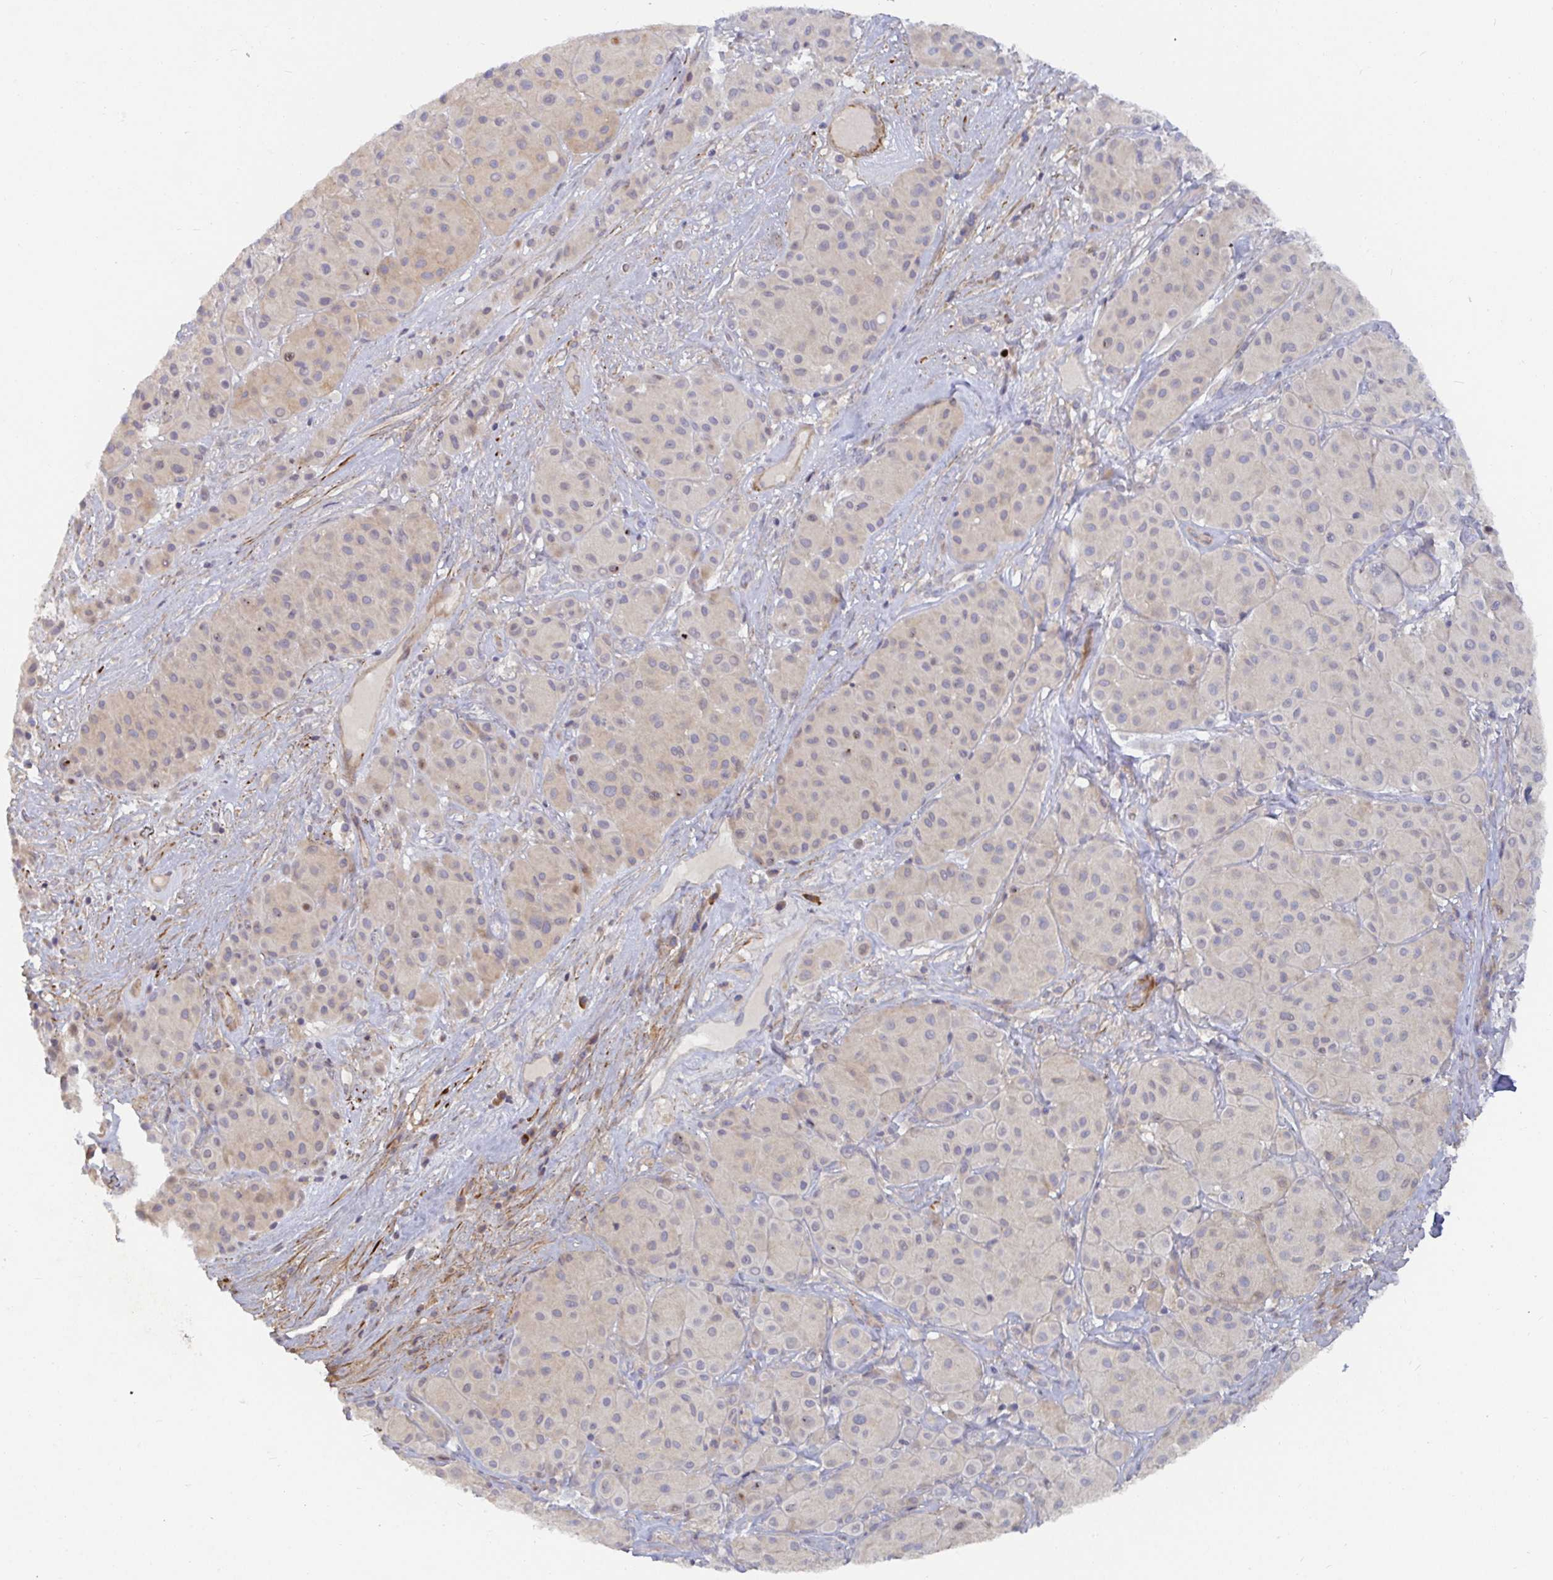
{"staining": {"intensity": "weak", "quantity": "<25%", "location": "cytoplasmic/membranous"}, "tissue": "melanoma", "cell_type": "Tumor cells", "image_type": "cancer", "snomed": [{"axis": "morphology", "description": "Malignant melanoma, Metastatic site"}, {"axis": "topography", "description": "Smooth muscle"}], "caption": "There is no significant expression in tumor cells of malignant melanoma (metastatic site). (Brightfield microscopy of DAB (3,3'-diaminobenzidine) IHC at high magnification).", "gene": "SSH2", "patient": {"sex": "male", "age": 41}}